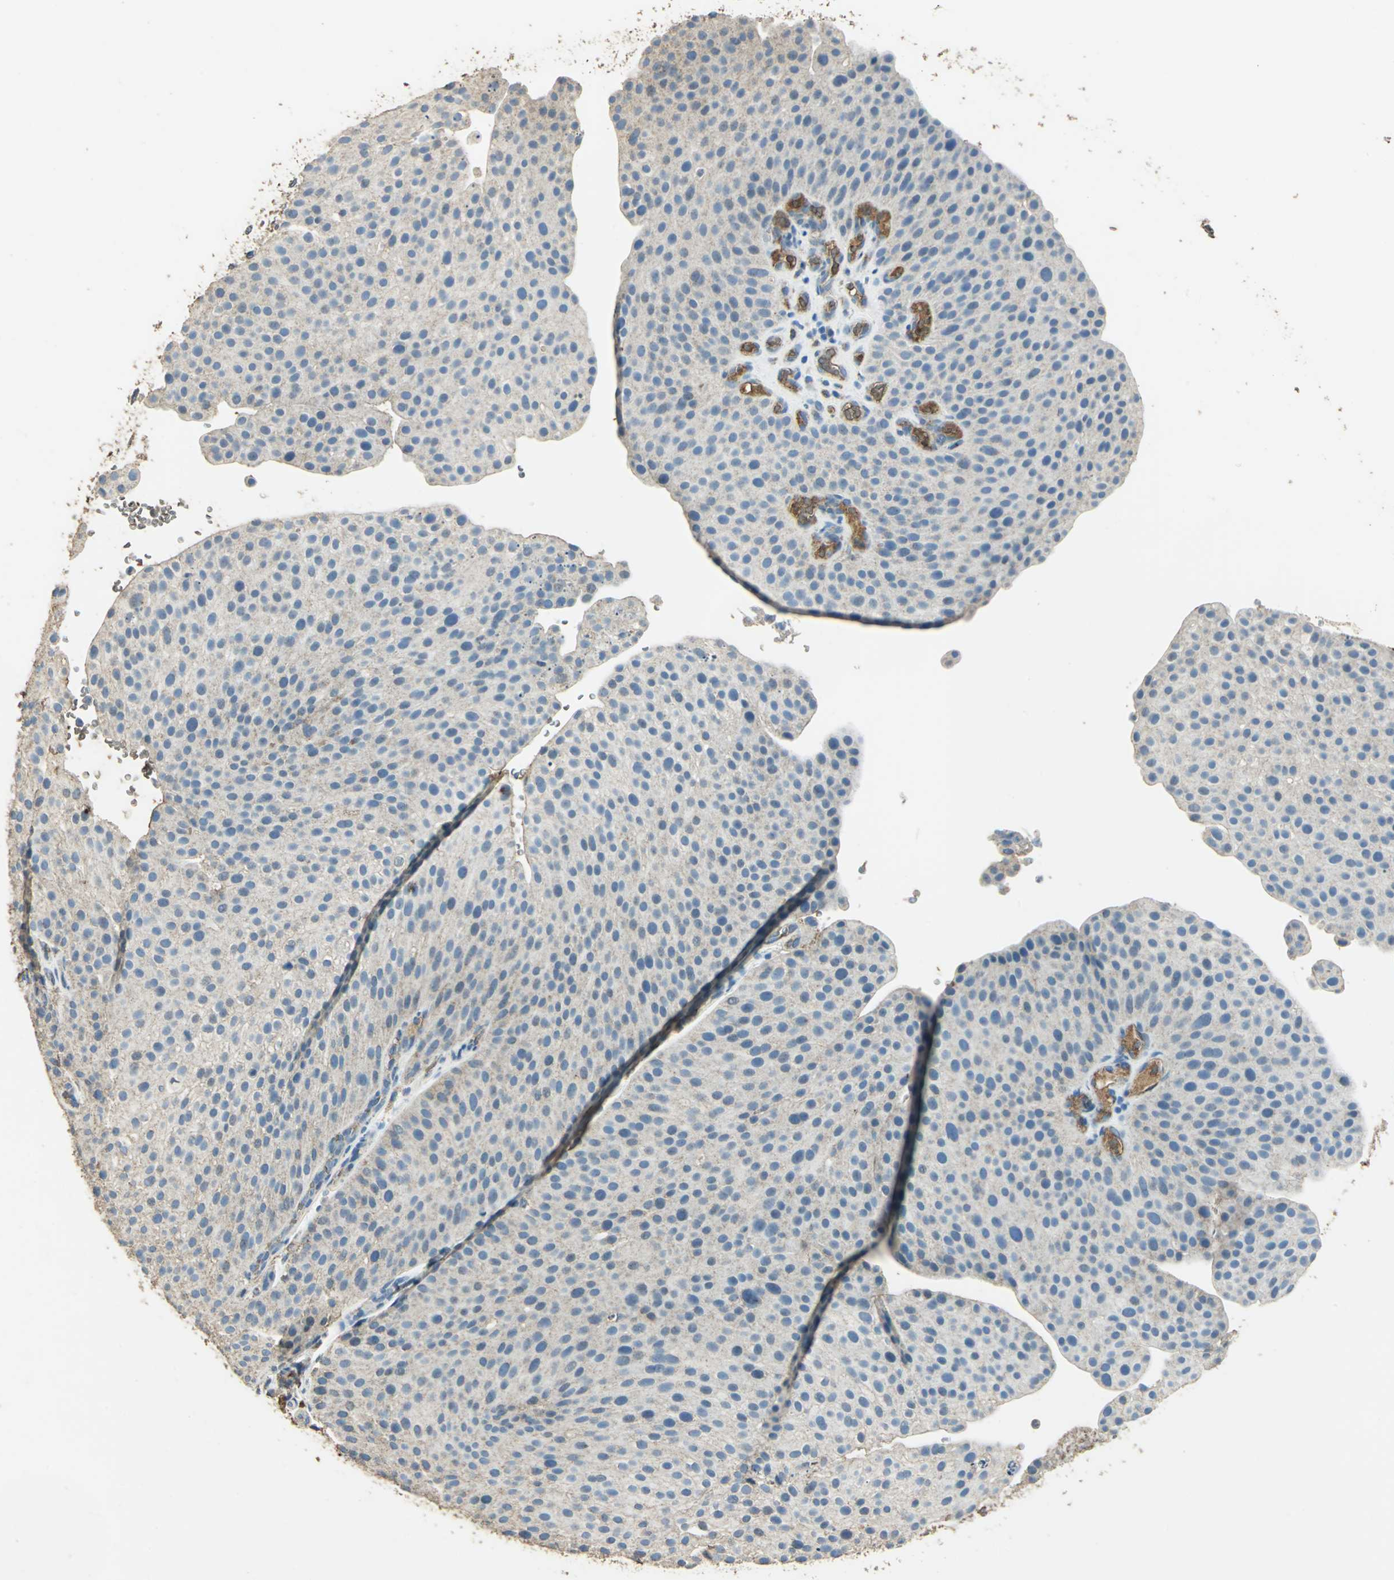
{"staining": {"intensity": "weak", "quantity": "25%-75%", "location": "cytoplasmic/membranous"}, "tissue": "urothelial cancer", "cell_type": "Tumor cells", "image_type": "cancer", "snomed": [{"axis": "morphology", "description": "Urothelial carcinoma, Low grade"}, {"axis": "topography", "description": "Smooth muscle"}, {"axis": "topography", "description": "Urinary bladder"}], "caption": "Brown immunohistochemical staining in human urothelial cancer exhibits weak cytoplasmic/membranous expression in about 25%-75% of tumor cells. Using DAB (3,3'-diaminobenzidine) (brown) and hematoxylin (blue) stains, captured at high magnification using brightfield microscopy.", "gene": "TRAPPC2", "patient": {"sex": "male", "age": 60}}